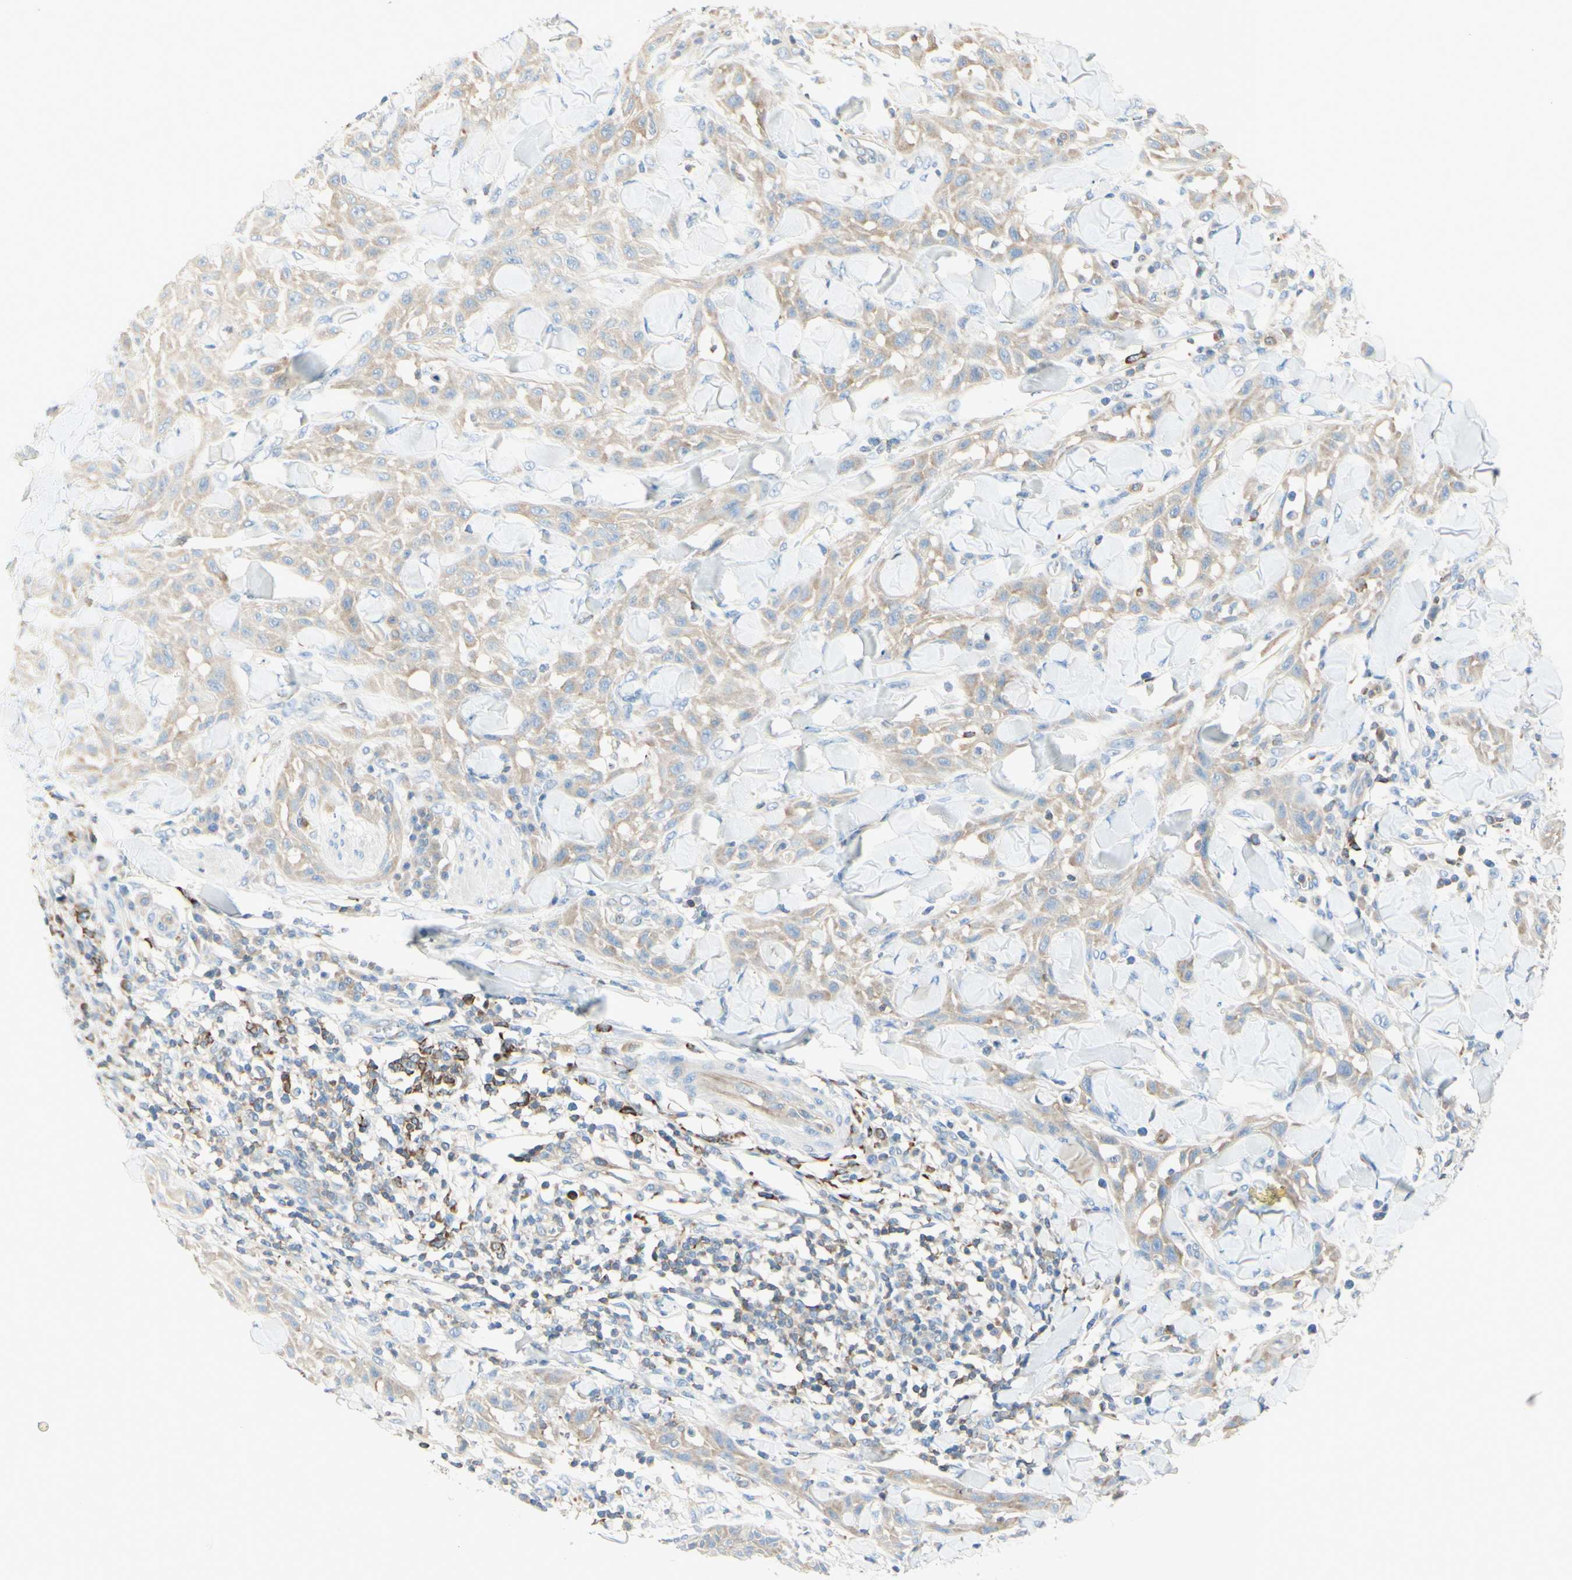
{"staining": {"intensity": "weak", "quantity": ">75%", "location": "cytoplasmic/membranous"}, "tissue": "skin cancer", "cell_type": "Tumor cells", "image_type": "cancer", "snomed": [{"axis": "morphology", "description": "Squamous cell carcinoma, NOS"}, {"axis": "topography", "description": "Skin"}], "caption": "Immunohistochemical staining of skin squamous cell carcinoma demonstrates low levels of weak cytoplasmic/membranous expression in about >75% of tumor cells. Ihc stains the protein in brown and the nuclei are stained blue.", "gene": "MTM1", "patient": {"sex": "male", "age": 24}}